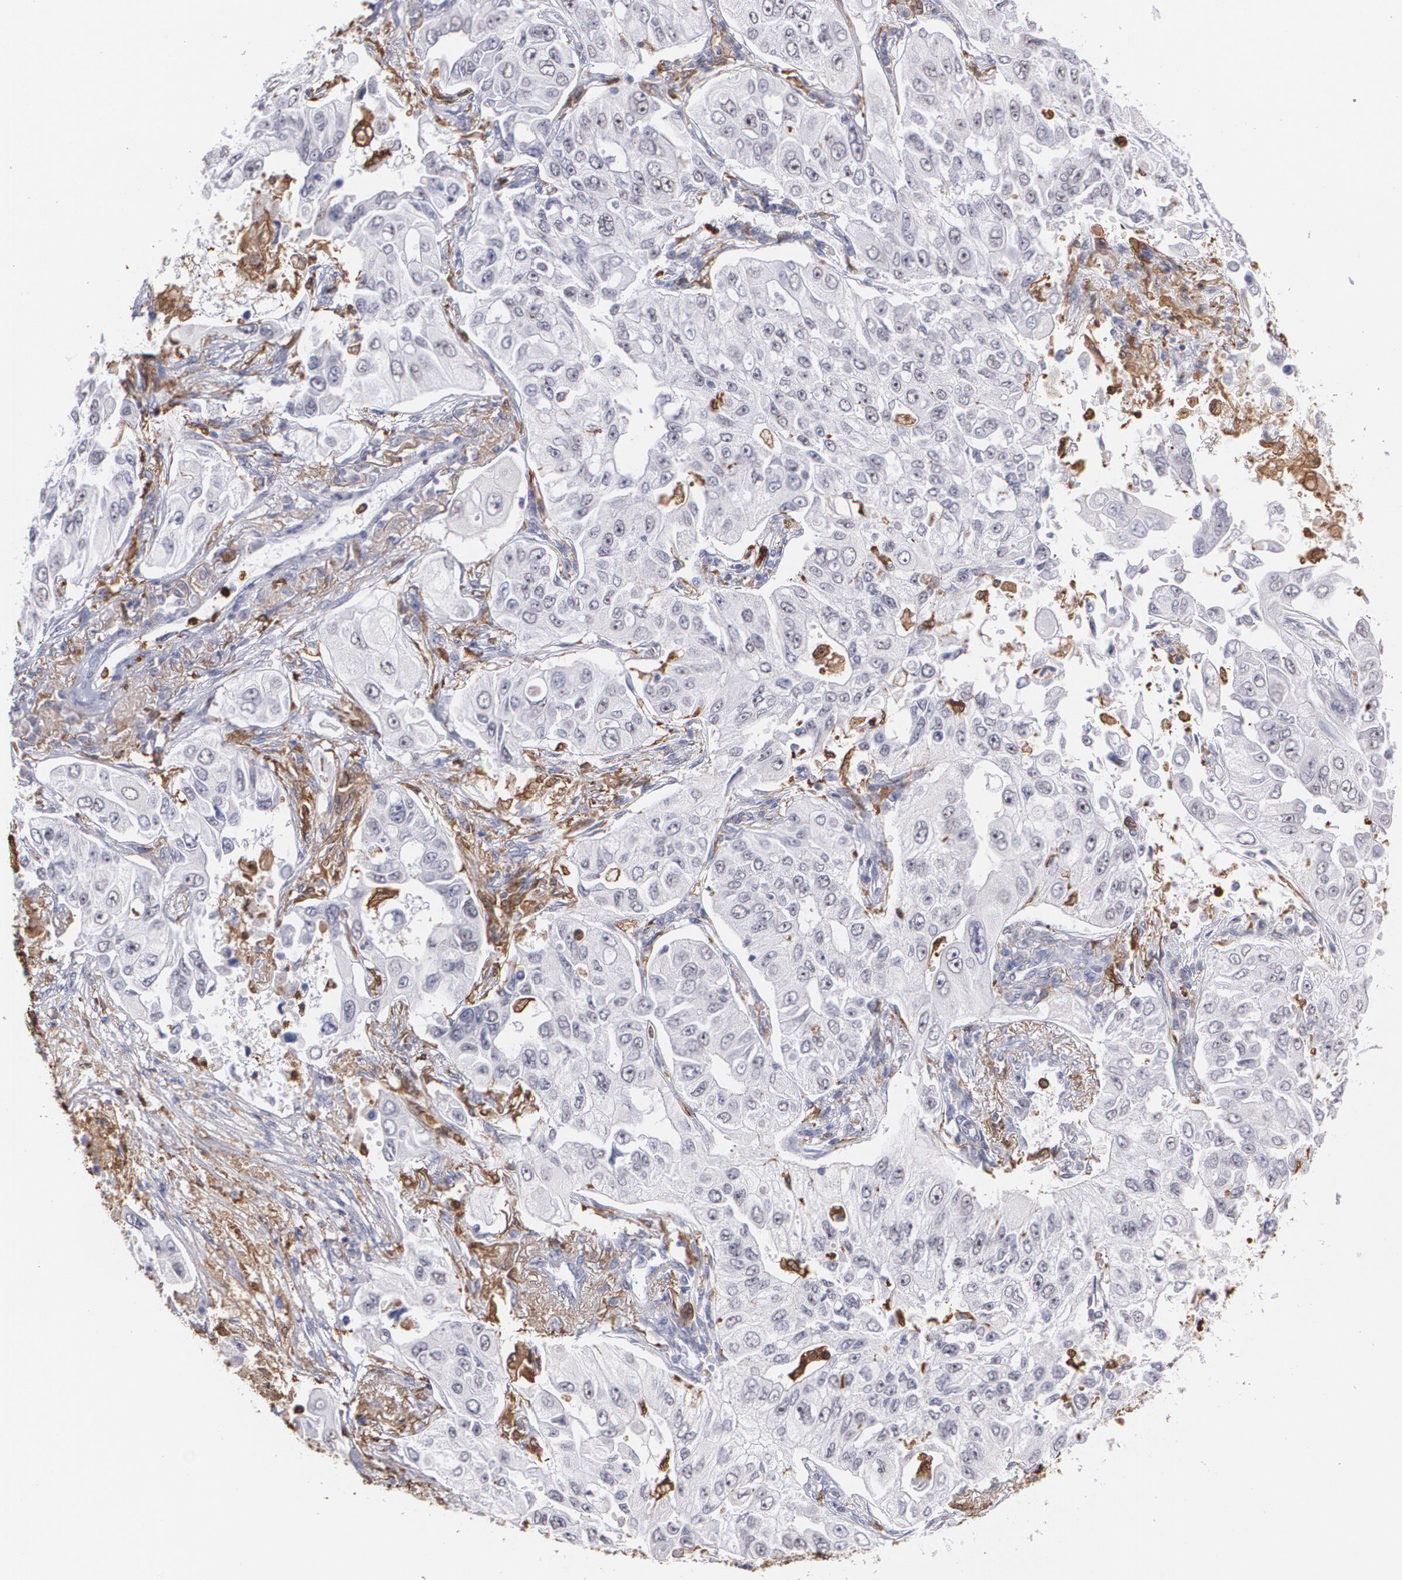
{"staining": {"intensity": "negative", "quantity": "none", "location": "none"}, "tissue": "lung cancer", "cell_type": "Tumor cells", "image_type": "cancer", "snomed": [{"axis": "morphology", "description": "Adenocarcinoma, NOS"}, {"axis": "topography", "description": "Lung"}], "caption": "A high-resolution photomicrograph shows immunohistochemistry (IHC) staining of lung cancer, which reveals no significant positivity in tumor cells. Nuclei are stained in blue.", "gene": "NCF2", "patient": {"sex": "male", "age": 84}}